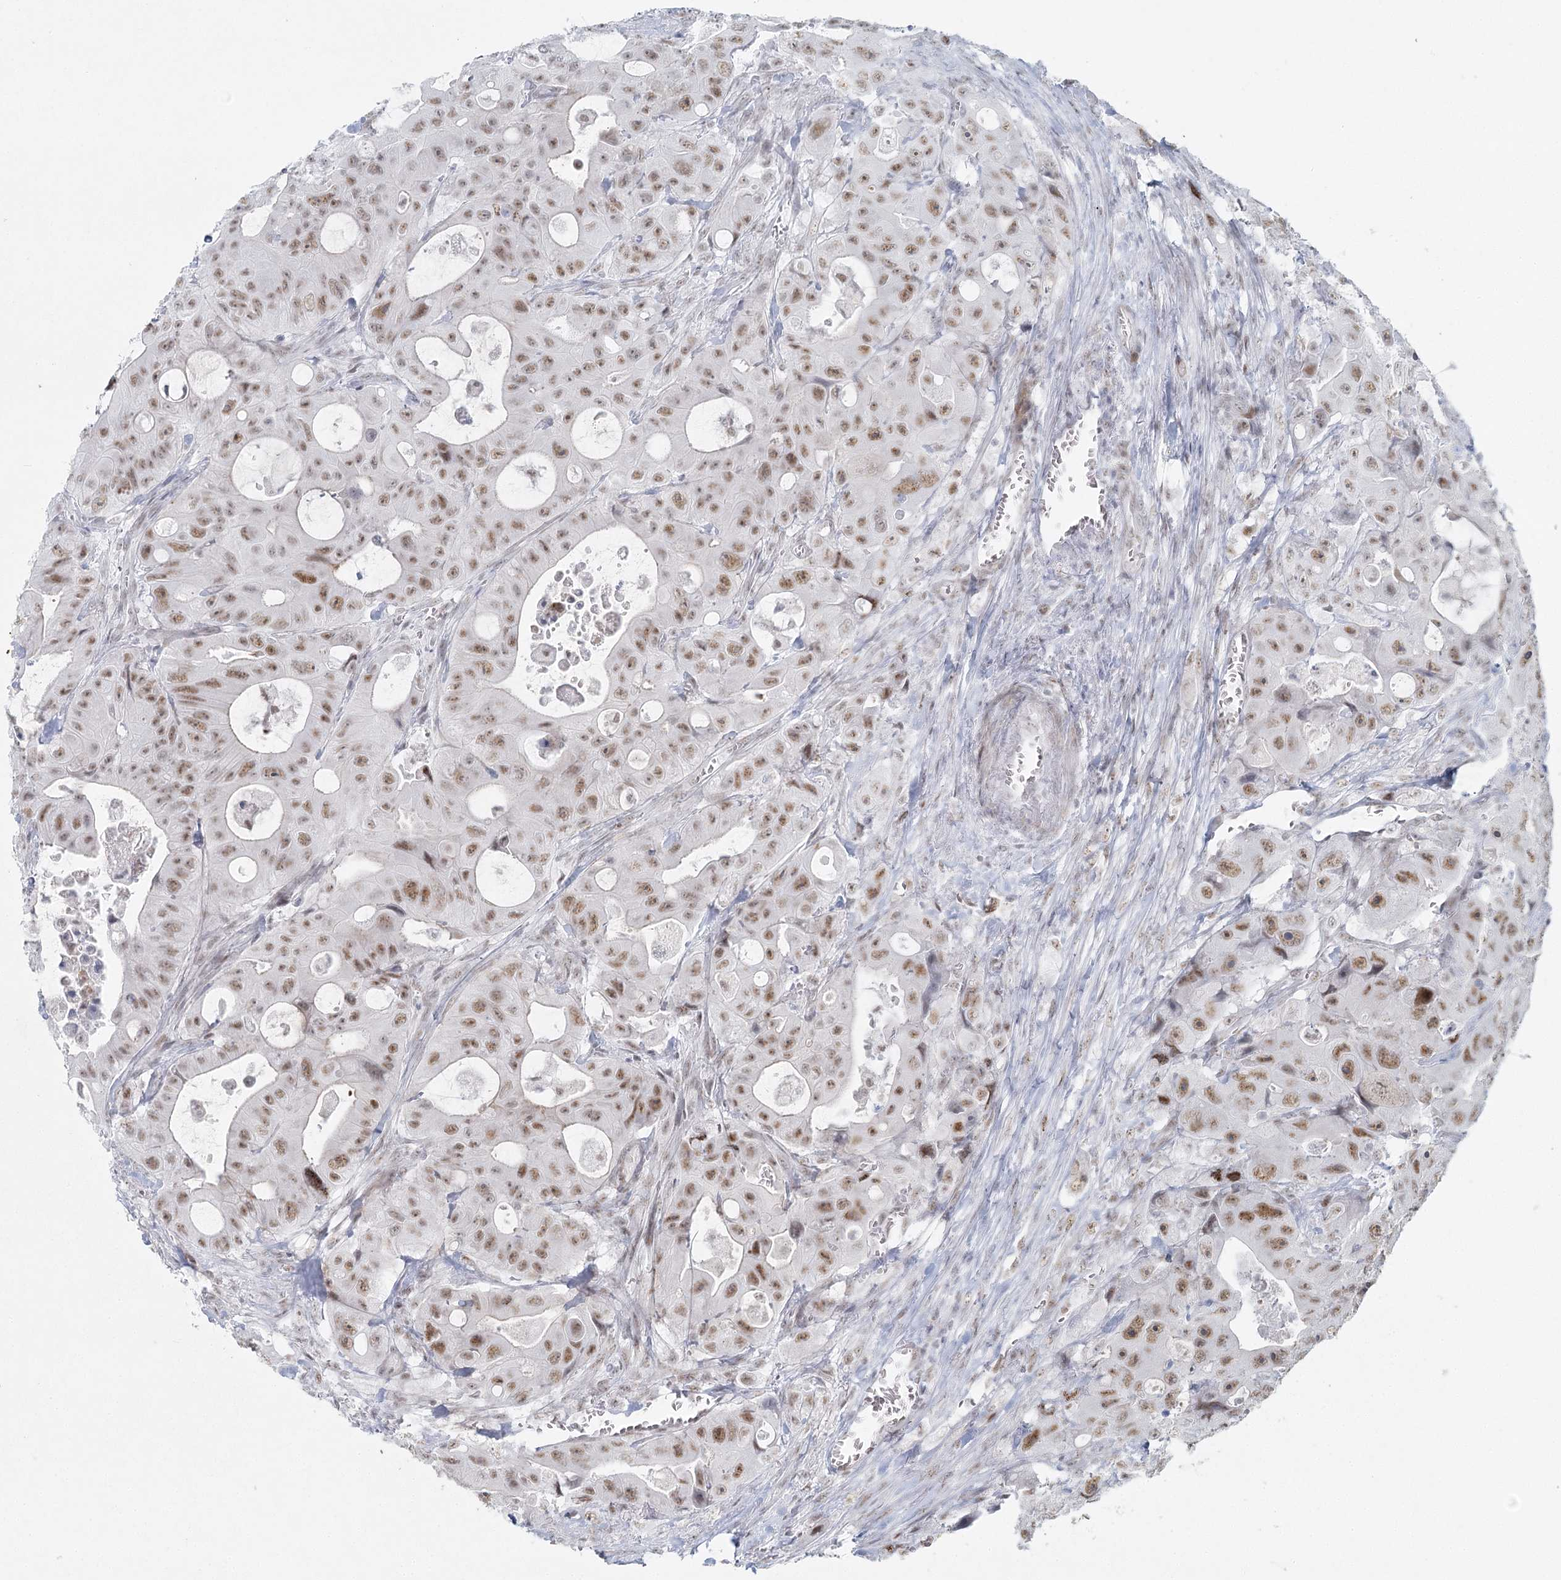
{"staining": {"intensity": "moderate", "quantity": ">75%", "location": "nuclear"}, "tissue": "colorectal cancer", "cell_type": "Tumor cells", "image_type": "cancer", "snomed": [{"axis": "morphology", "description": "Adenocarcinoma, NOS"}, {"axis": "topography", "description": "Colon"}], "caption": "The immunohistochemical stain shows moderate nuclear expression in tumor cells of adenocarcinoma (colorectal) tissue.", "gene": "U2SURP", "patient": {"sex": "female", "age": 46}}